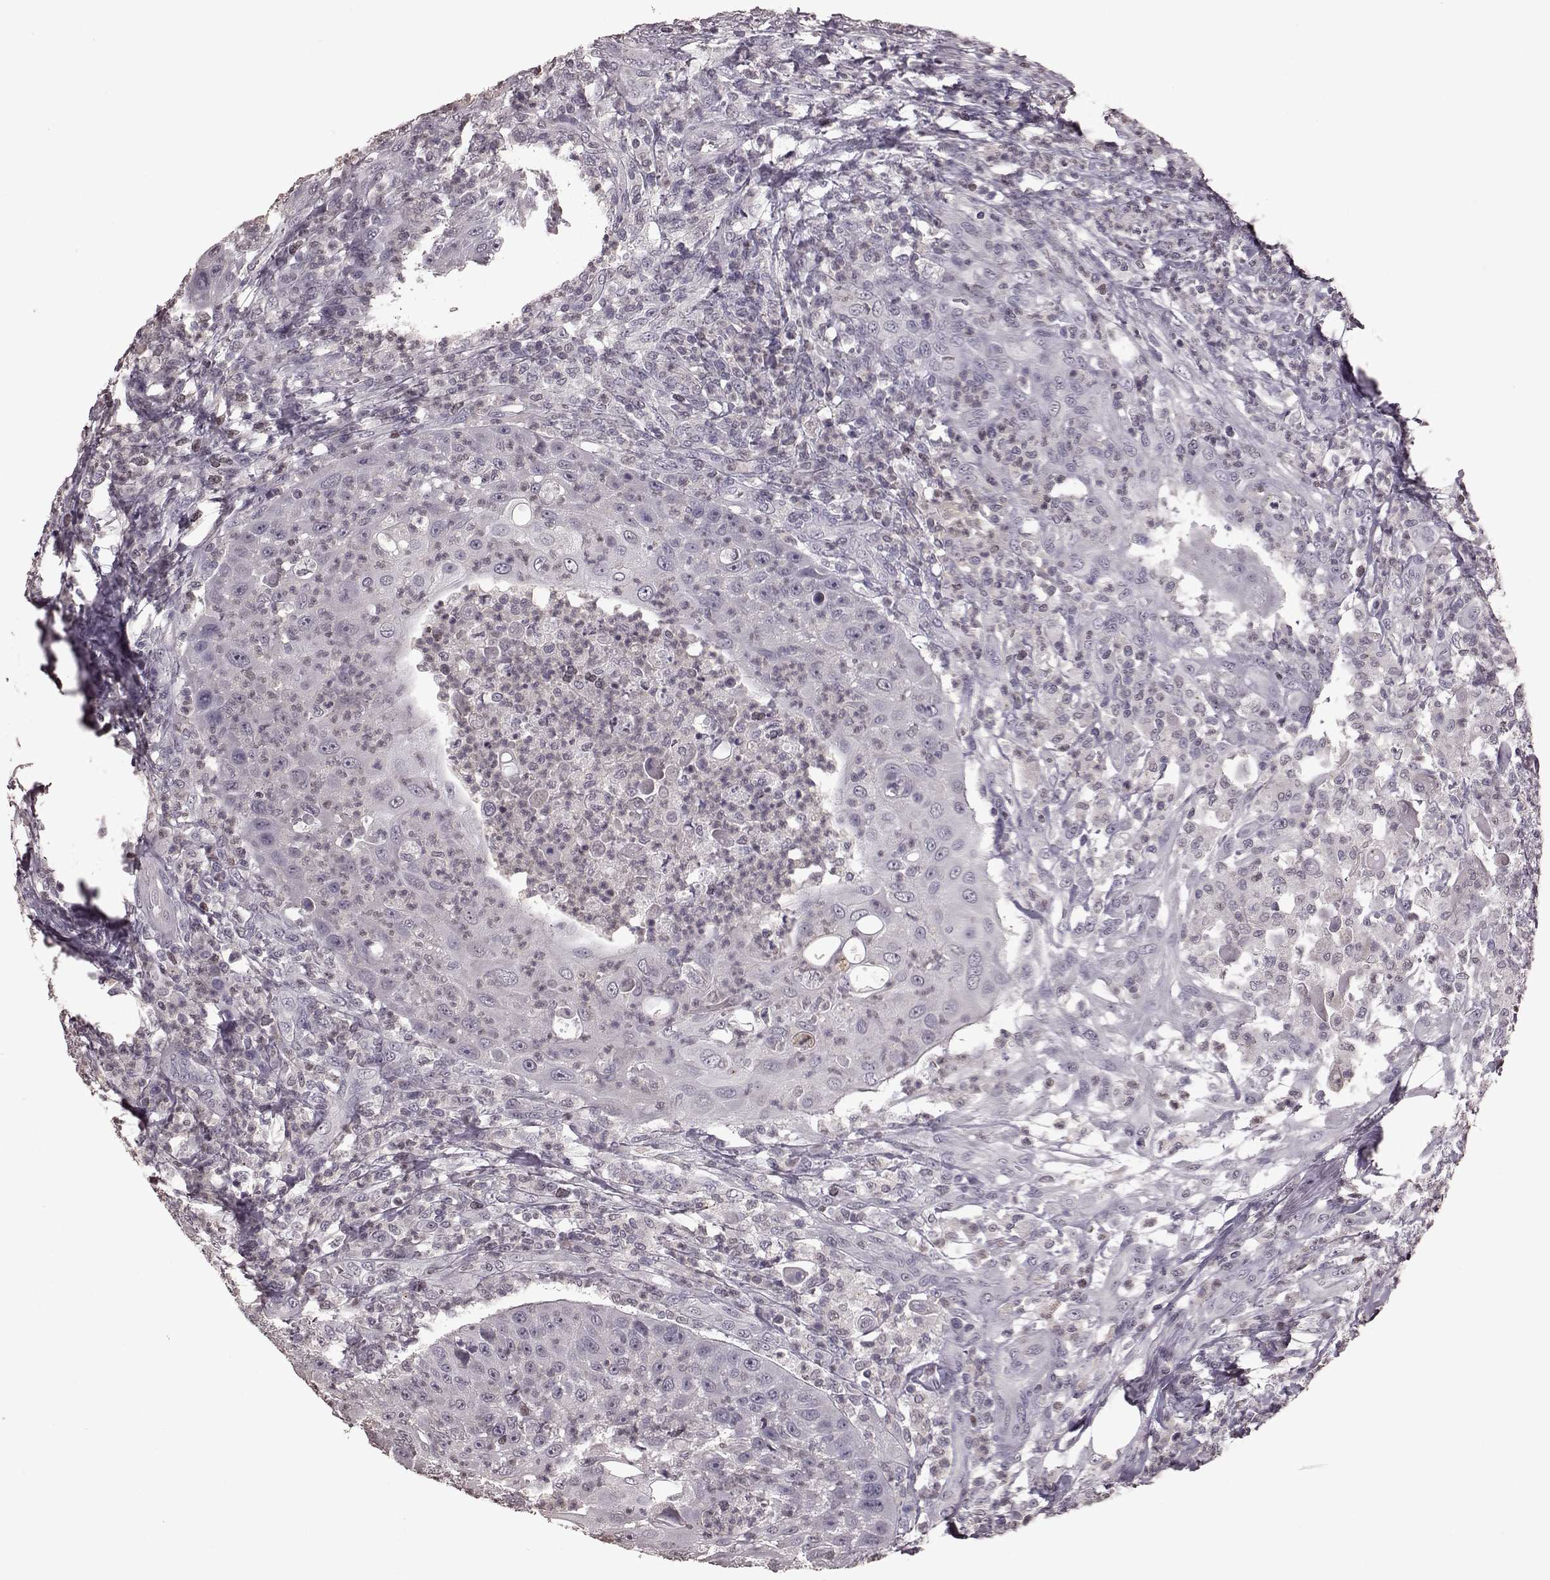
{"staining": {"intensity": "negative", "quantity": "none", "location": "none"}, "tissue": "head and neck cancer", "cell_type": "Tumor cells", "image_type": "cancer", "snomed": [{"axis": "morphology", "description": "Squamous cell carcinoma, NOS"}, {"axis": "topography", "description": "Head-Neck"}], "caption": "Immunohistochemical staining of head and neck cancer (squamous cell carcinoma) displays no significant expression in tumor cells. (DAB immunohistochemistry visualized using brightfield microscopy, high magnification).", "gene": "TSKS", "patient": {"sex": "male", "age": 69}}